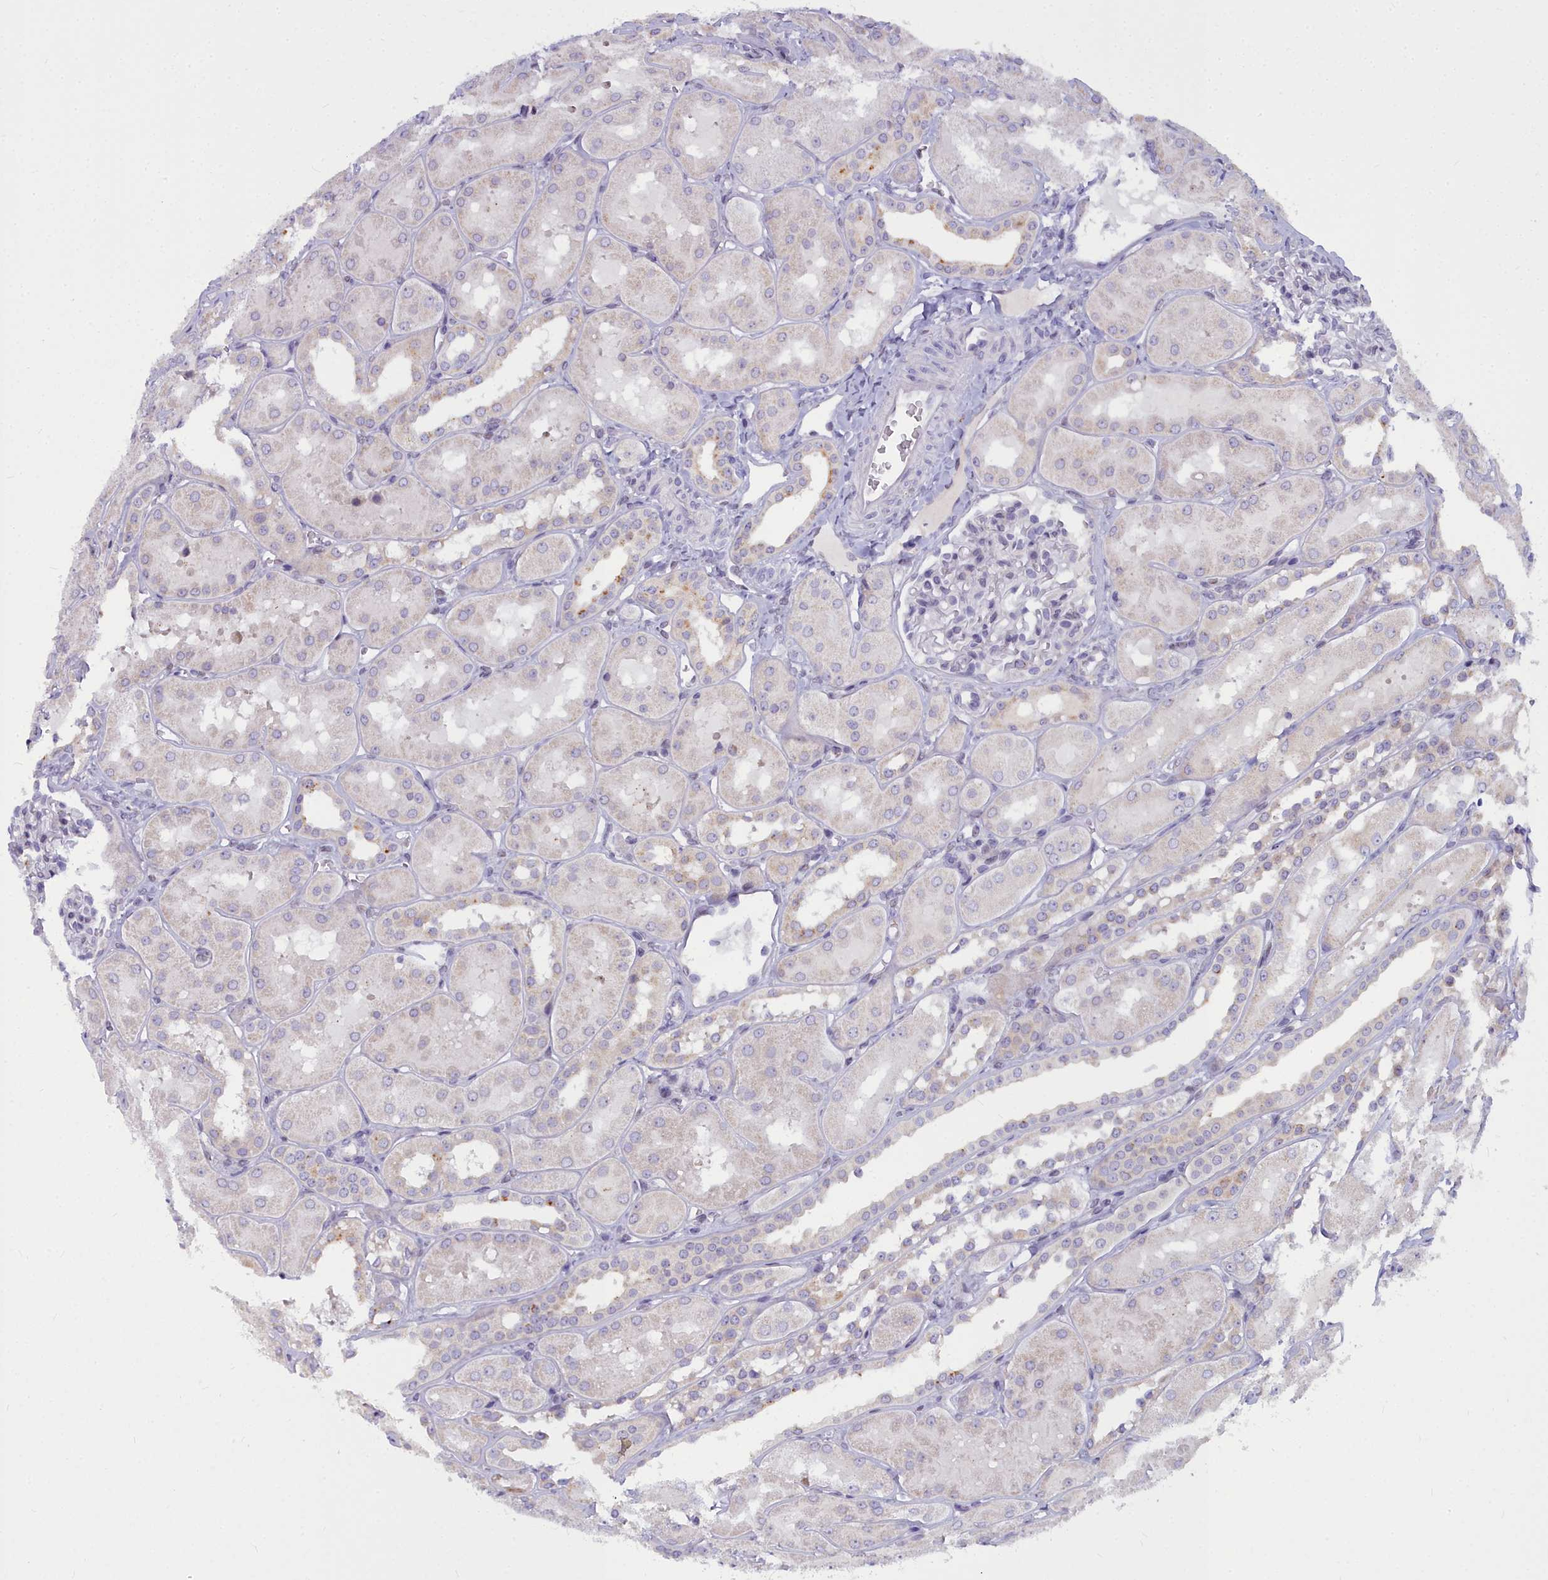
{"staining": {"intensity": "negative", "quantity": "none", "location": "none"}, "tissue": "kidney", "cell_type": "Cells in glomeruli", "image_type": "normal", "snomed": [{"axis": "morphology", "description": "Normal tissue, NOS"}, {"axis": "topography", "description": "Kidney"}, {"axis": "topography", "description": "Urinary bladder"}], "caption": "Immunohistochemistry micrograph of unremarkable human kidney stained for a protein (brown), which reveals no positivity in cells in glomeruli.", "gene": "WDPCP", "patient": {"sex": "male", "age": 16}}